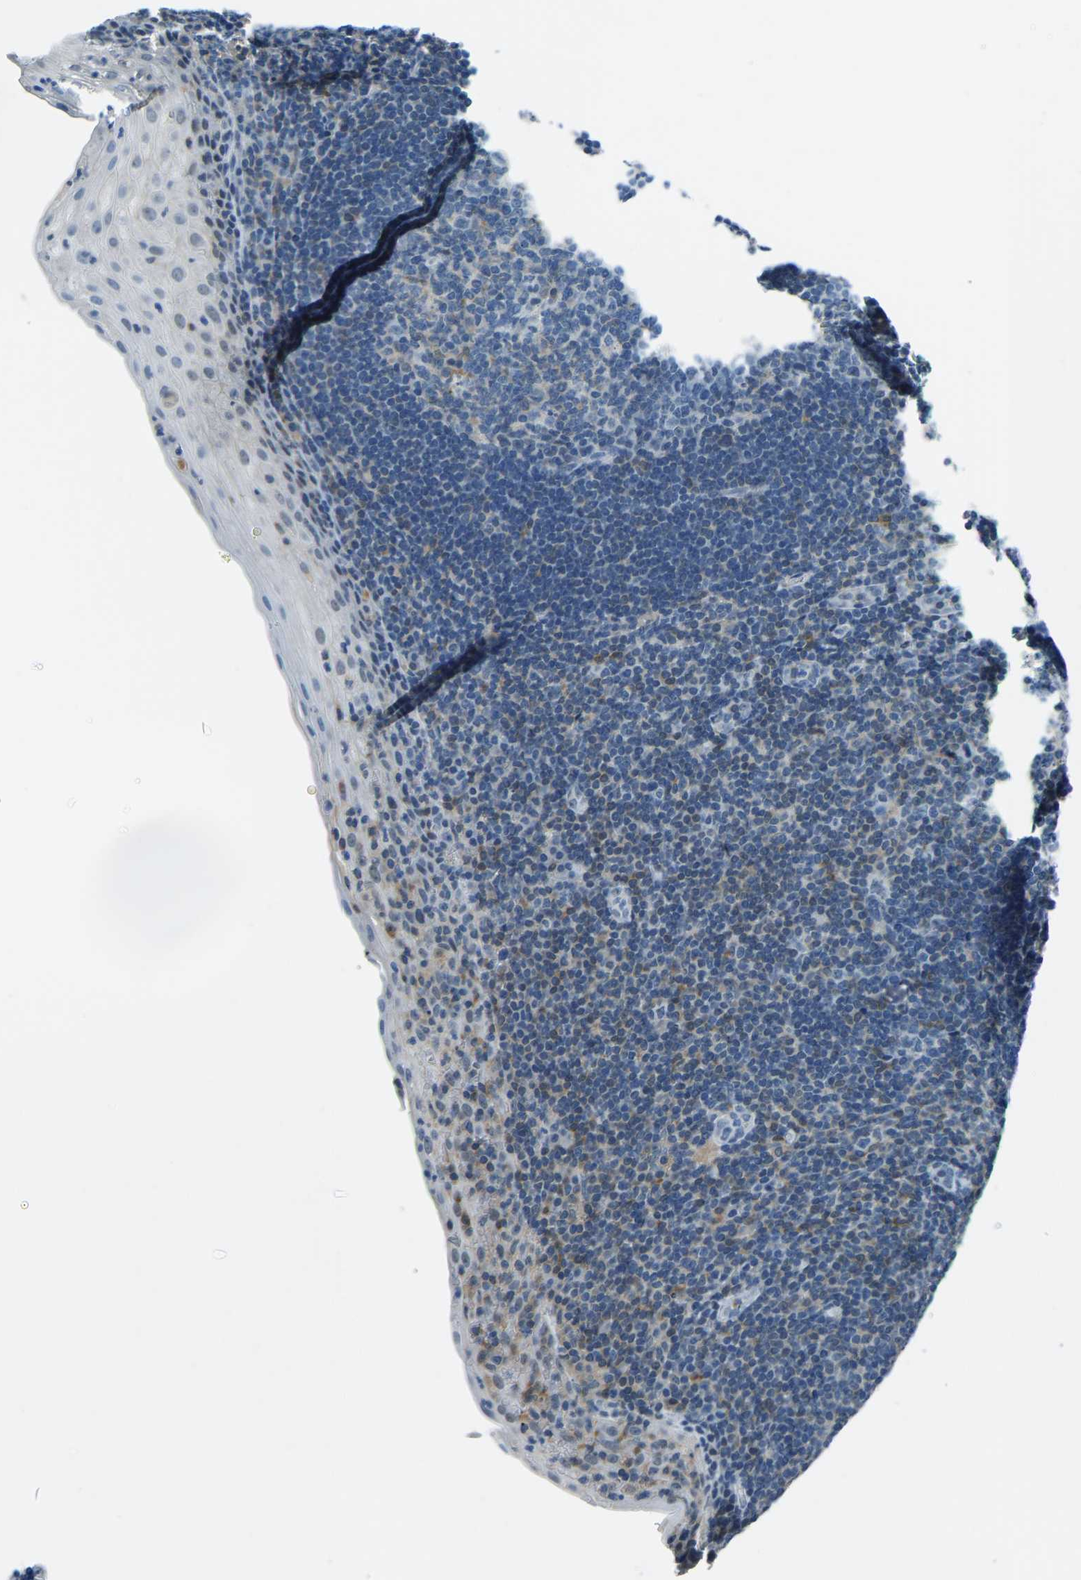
{"staining": {"intensity": "weak", "quantity": "25%-75%", "location": "cytoplasmic/membranous"}, "tissue": "tonsil", "cell_type": "Germinal center cells", "image_type": "normal", "snomed": [{"axis": "morphology", "description": "Normal tissue, NOS"}, {"axis": "topography", "description": "Tonsil"}], "caption": "The photomicrograph reveals staining of normal tonsil, revealing weak cytoplasmic/membranous protein staining (brown color) within germinal center cells.", "gene": "XIRP1", "patient": {"sex": "male", "age": 37}}